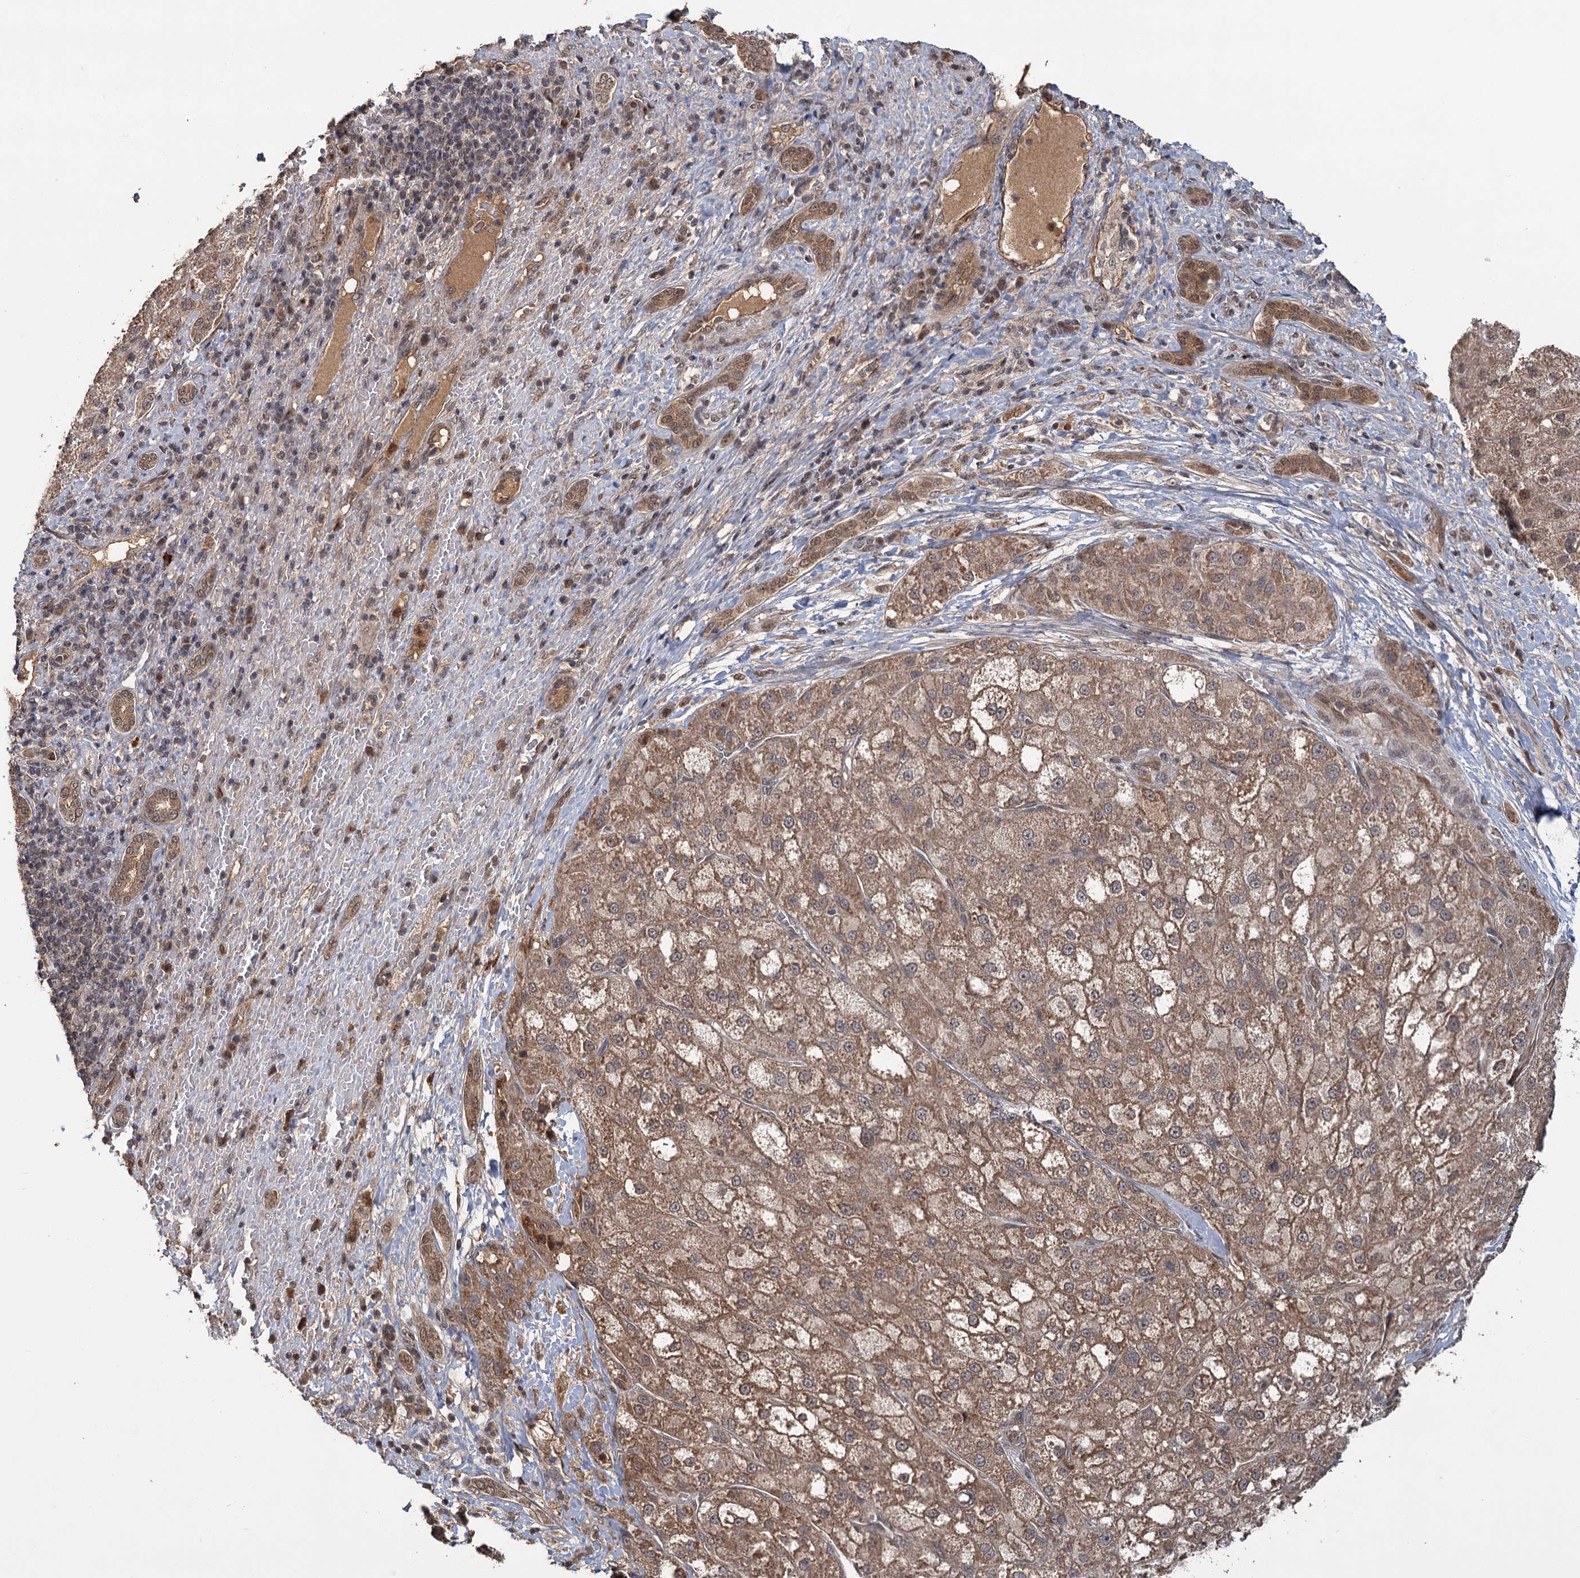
{"staining": {"intensity": "moderate", "quantity": ">75%", "location": "cytoplasmic/membranous"}, "tissue": "liver cancer", "cell_type": "Tumor cells", "image_type": "cancer", "snomed": [{"axis": "morphology", "description": "Normal tissue, NOS"}, {"axis": "morphology", "description": "Carcinoma, Hepatocellular, NOS"}, {"axis": "topography", "description": "Liver"}], "caption": "A high-resolution image shows immunohistochemistry staining of liver cancer, which reveals moderate cytoplasmic/membranous expression in about >75% of tumor cells. (DAB (3,3'-diaminobenzidine) IHC with brightfield microscopy, high magnification).", "gene": "KANSL2", "patient": {"sex": "male", "age": 57}}